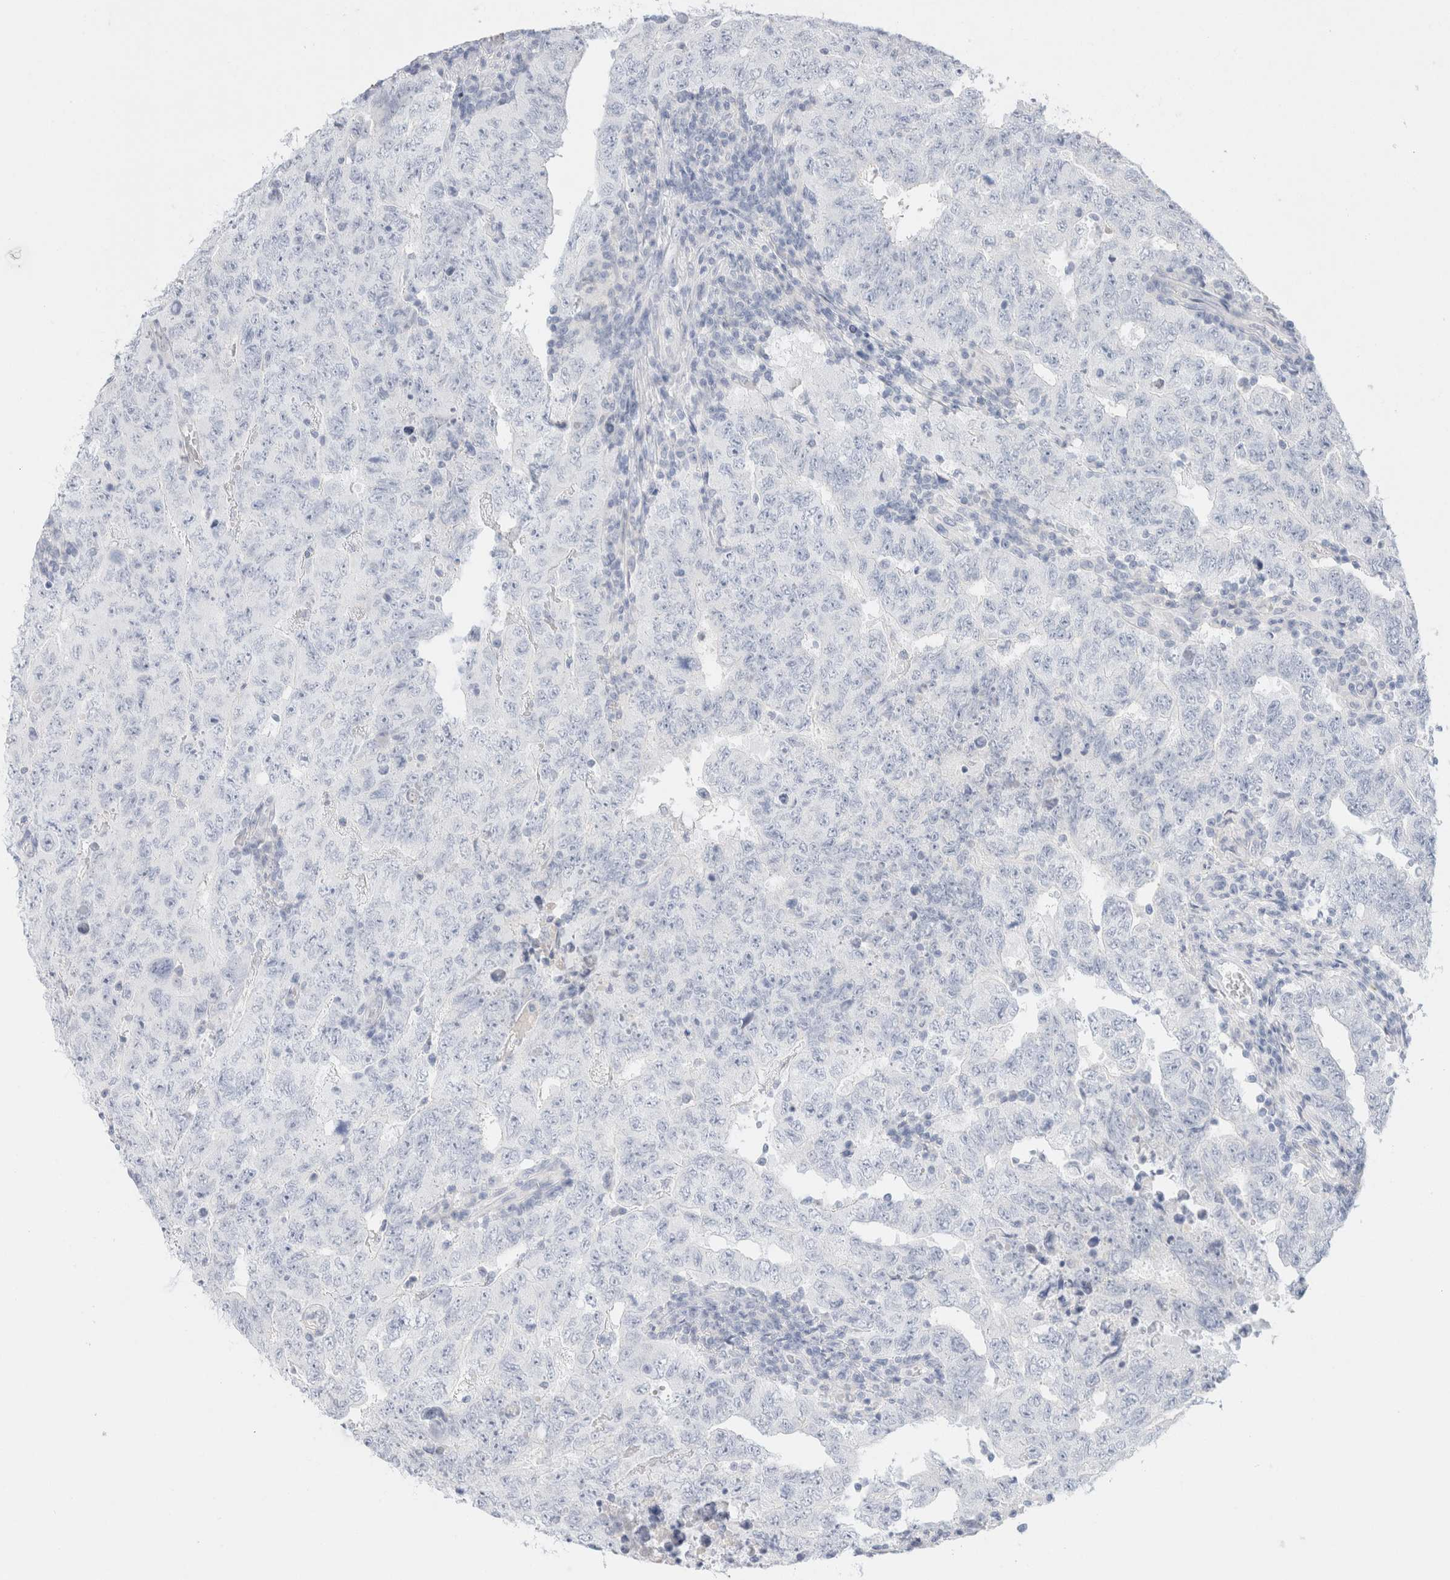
{"staining": {"intensity": "negative", "quantity": "none", "location": "none"}, "tissue": "testis cancer", "cell_type": "Tumor cells", "image_type": "cancer", "snomed": [{"axis": "morphology", "description": "Carcinoma, Embryonal, NOS"}, {"axis": "topography", "description": "Testis"}], "caption": "This is an IHC micrograph of embryonal carcinoma (testis). There is no staining in tumor cells.", "gene": "CPQ", "patient": {"sex": "male", "age": 26}}